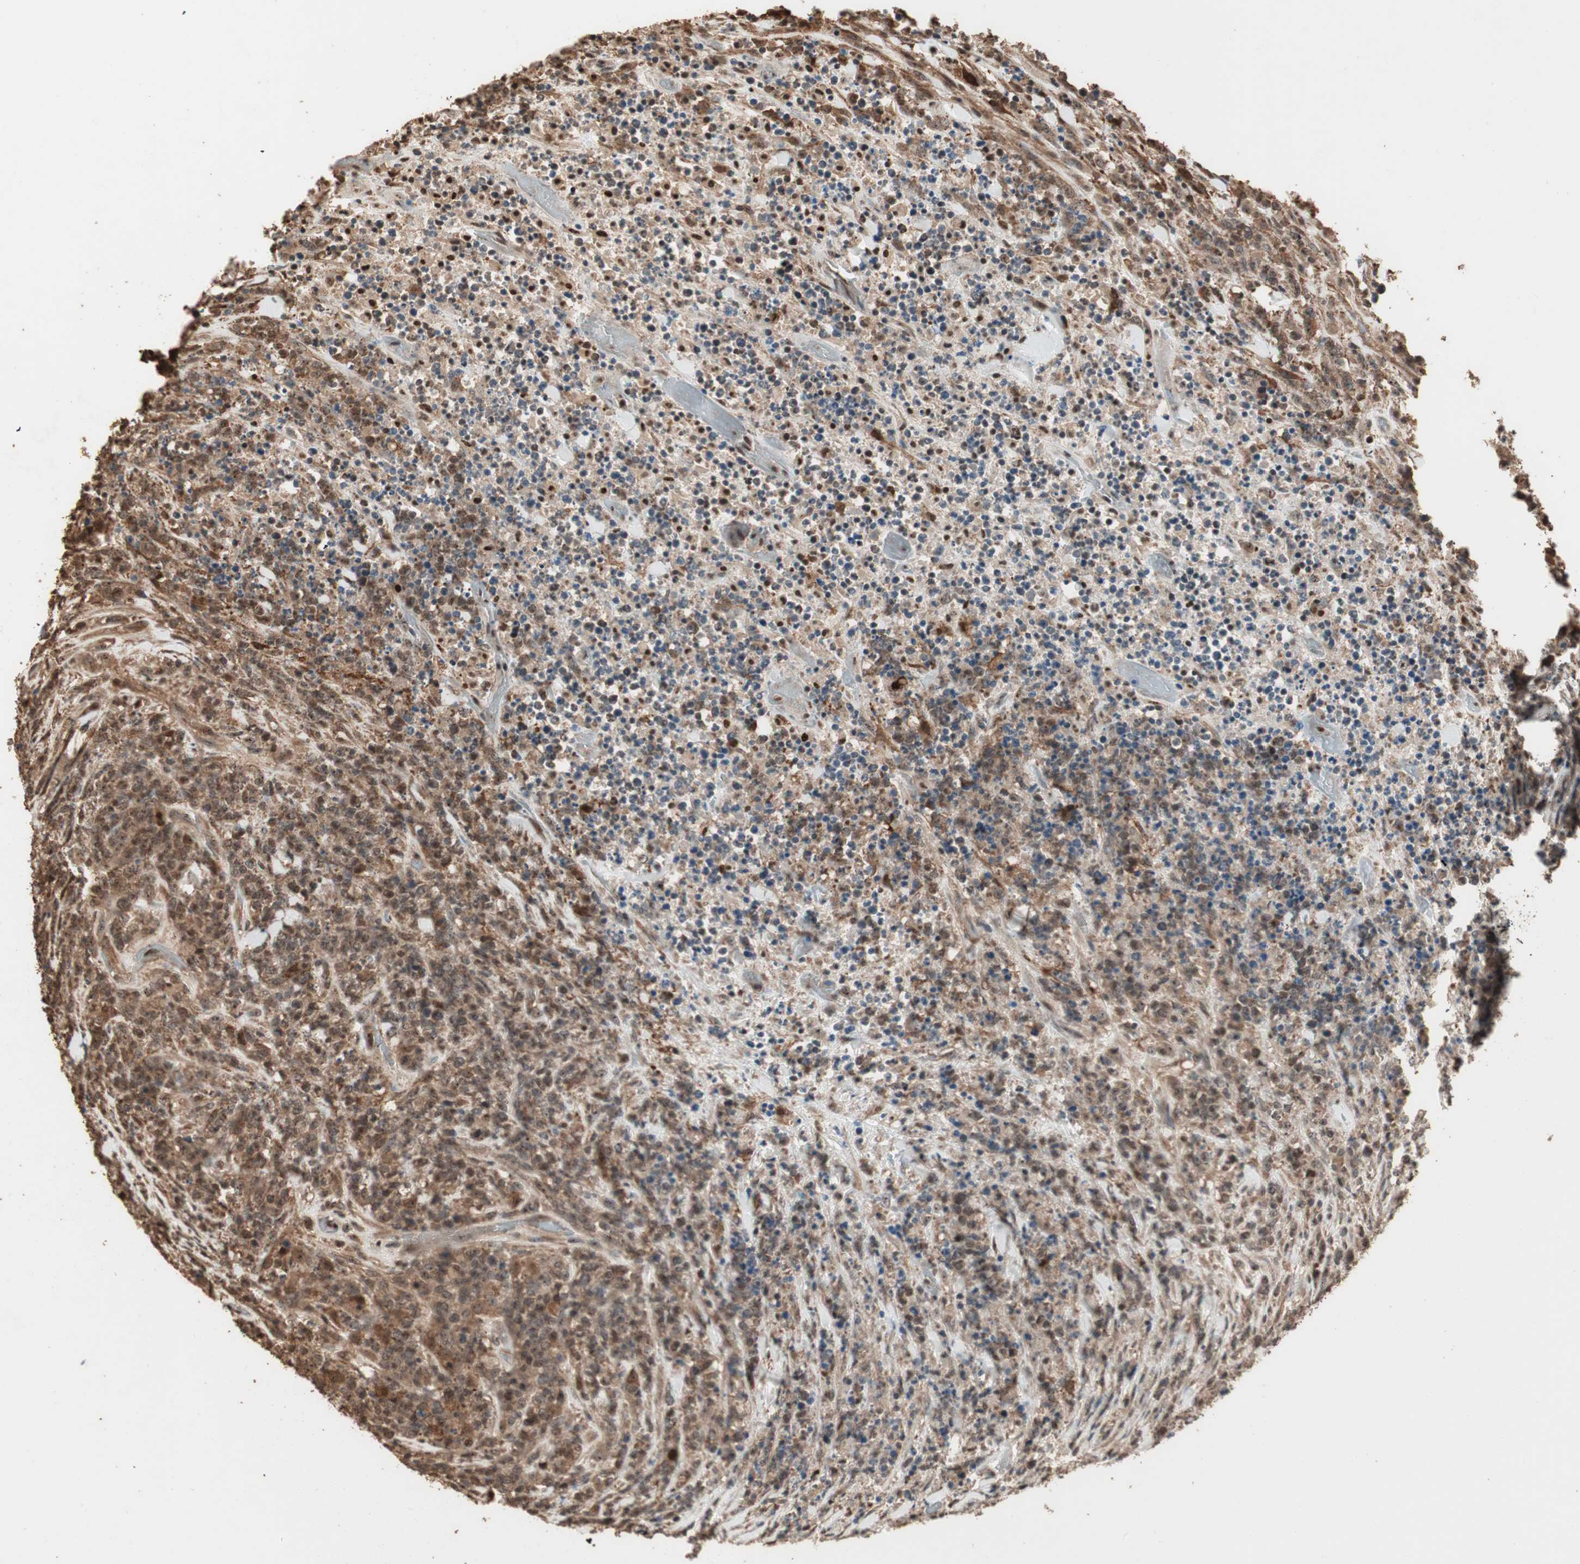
{"staining": {"intensity": "moderate", "quantity": ">75%", "location": "cytoplasmic/membranous,nuclear"}, "tissue": "lymphoma", "cell_type": "Tumor cells", "image_type": "cancer", "snomed": [{"axis": "morphology", "description": "Malignant lymphoma, non-Hodgkin's type, High grade"}, {"axis": "topography", "description": "Soft tissue"}], "caption": "Immunohistochemistry image of neoplastic tissue: human lymphoma stained using immunohistochemistry shows medium levels of moderate protein expression localized specifically in the cytoplasmic/membranous and nuclear of tumor cells, appearing as a cytoplasmic/membranous and nuclear brown color.", "gene": "USP20", "patient": {"sex": "male", "age": 18}}